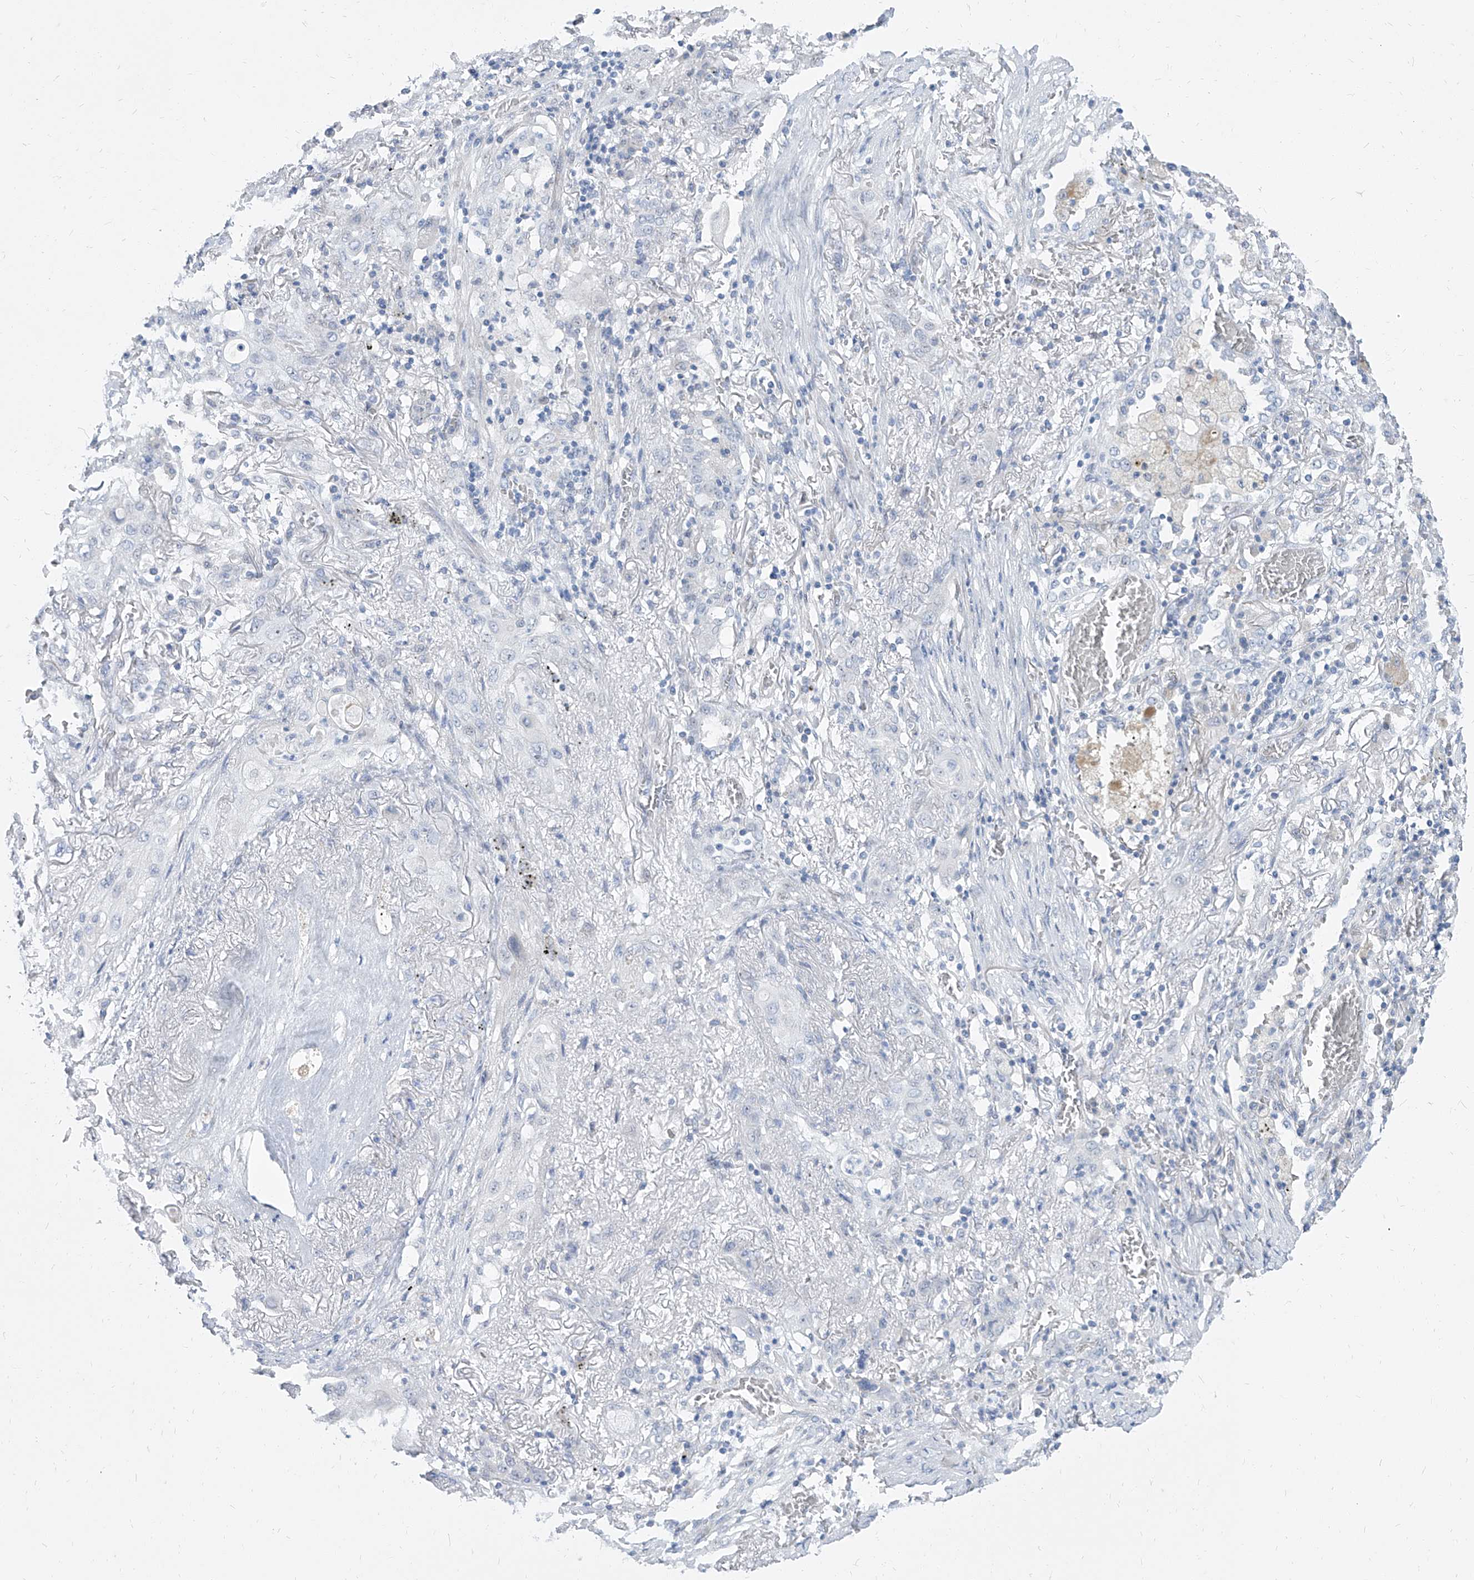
{"staining": {"intensity": "negative", "quantity": "none", "location": "none"}, "tissue": "lung cancer", "cell_type": "Tumor cells", "image_type": "cancer", "snomed": [{"axis": "morphology", "description": "Squamous cell carcinoma, NOS"}, {"axis": "topography", "description": "Lung"}], "caption": "DAB immunohistochemical staining of human lung cancer (squamous cell carcinoma) reveals no significant staining in tumor cells.", "gene": "TXLNB", "patient": {"sex": "female", "age": 47}}